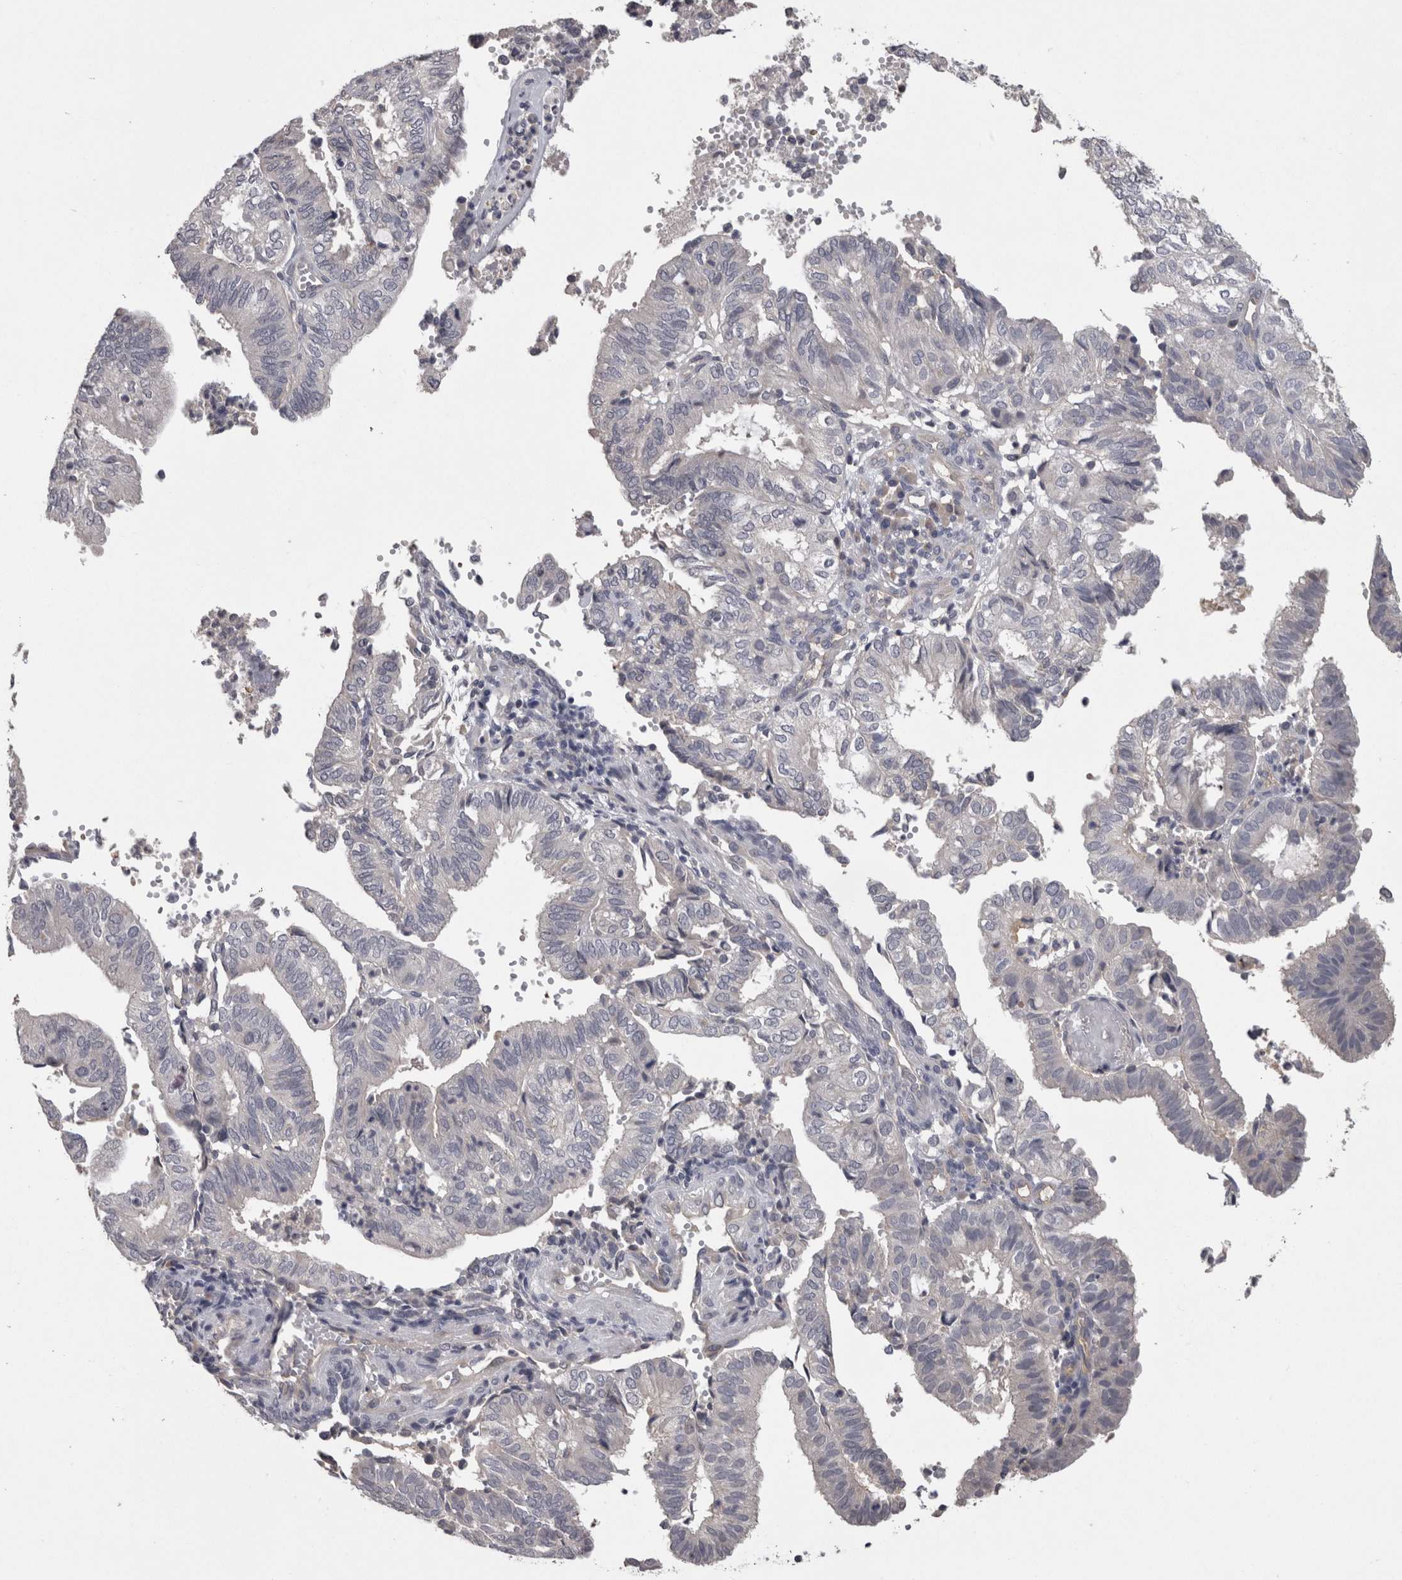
{"staining": {"intensity": "negative", "quantity": "none", "location": "none"}, "tissue": "endometrial cancer", "cell_type": "Tumor cells", "image_type": "cancer", "snomed": [{"axis": "morphology", "description": "Adenocarcinoma, NOS"}, {"axis": "topography", "description": "Uterus"}], "caption": "Immunohistochemistry (IHC) histopathology image of endometrial cancer (adenocarcinoma) stained for a protein (brown), which exhibits no staining in tumor cells.", "gene": "PON3", "patient": {"sex": "female", "age": 60}}